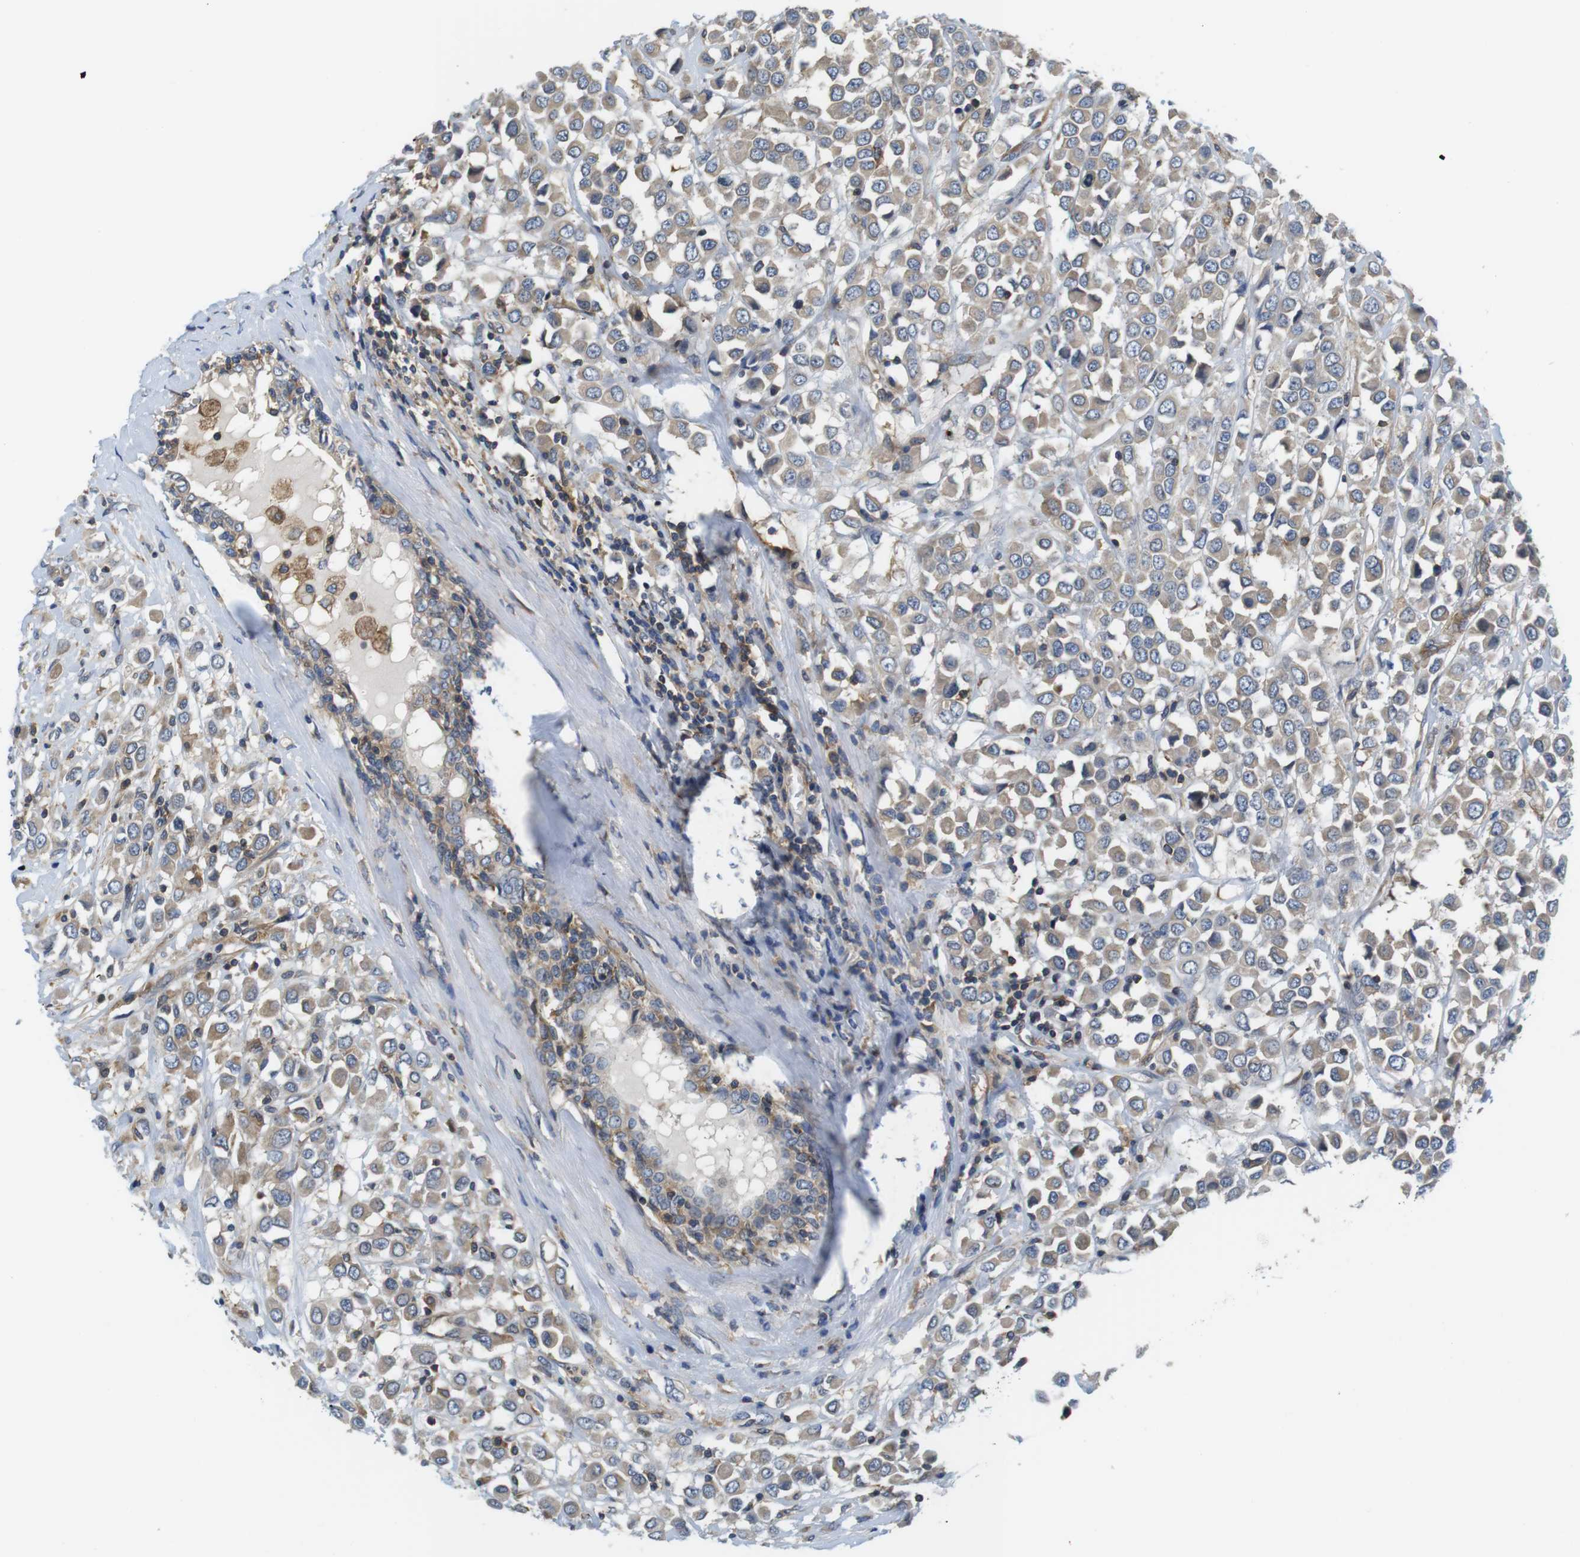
{"staining": {"intensity": "weak", "quantity": ">75%", "location": "cytoplasmic/membranous"}, "tissue": "breast cancer", "cell_type": "Tumor cells", "image_type": "cancer", "snomed": [{"axis": "morphology", "description": "Duct carcinoma"}, {"axis": "topography", "description": "Breast"}], "caption": "Protein expression analysis of human infiltrating ductal carcinoma (breast) reveals weak cytoplasmic/membranous staining in approximately >75% of tumor cells. (brown staining indicates protein expression, while blue staining denotes nuclei).", "gene": "HERPUD2", "patient": {"sex": "female", "age": 61}}